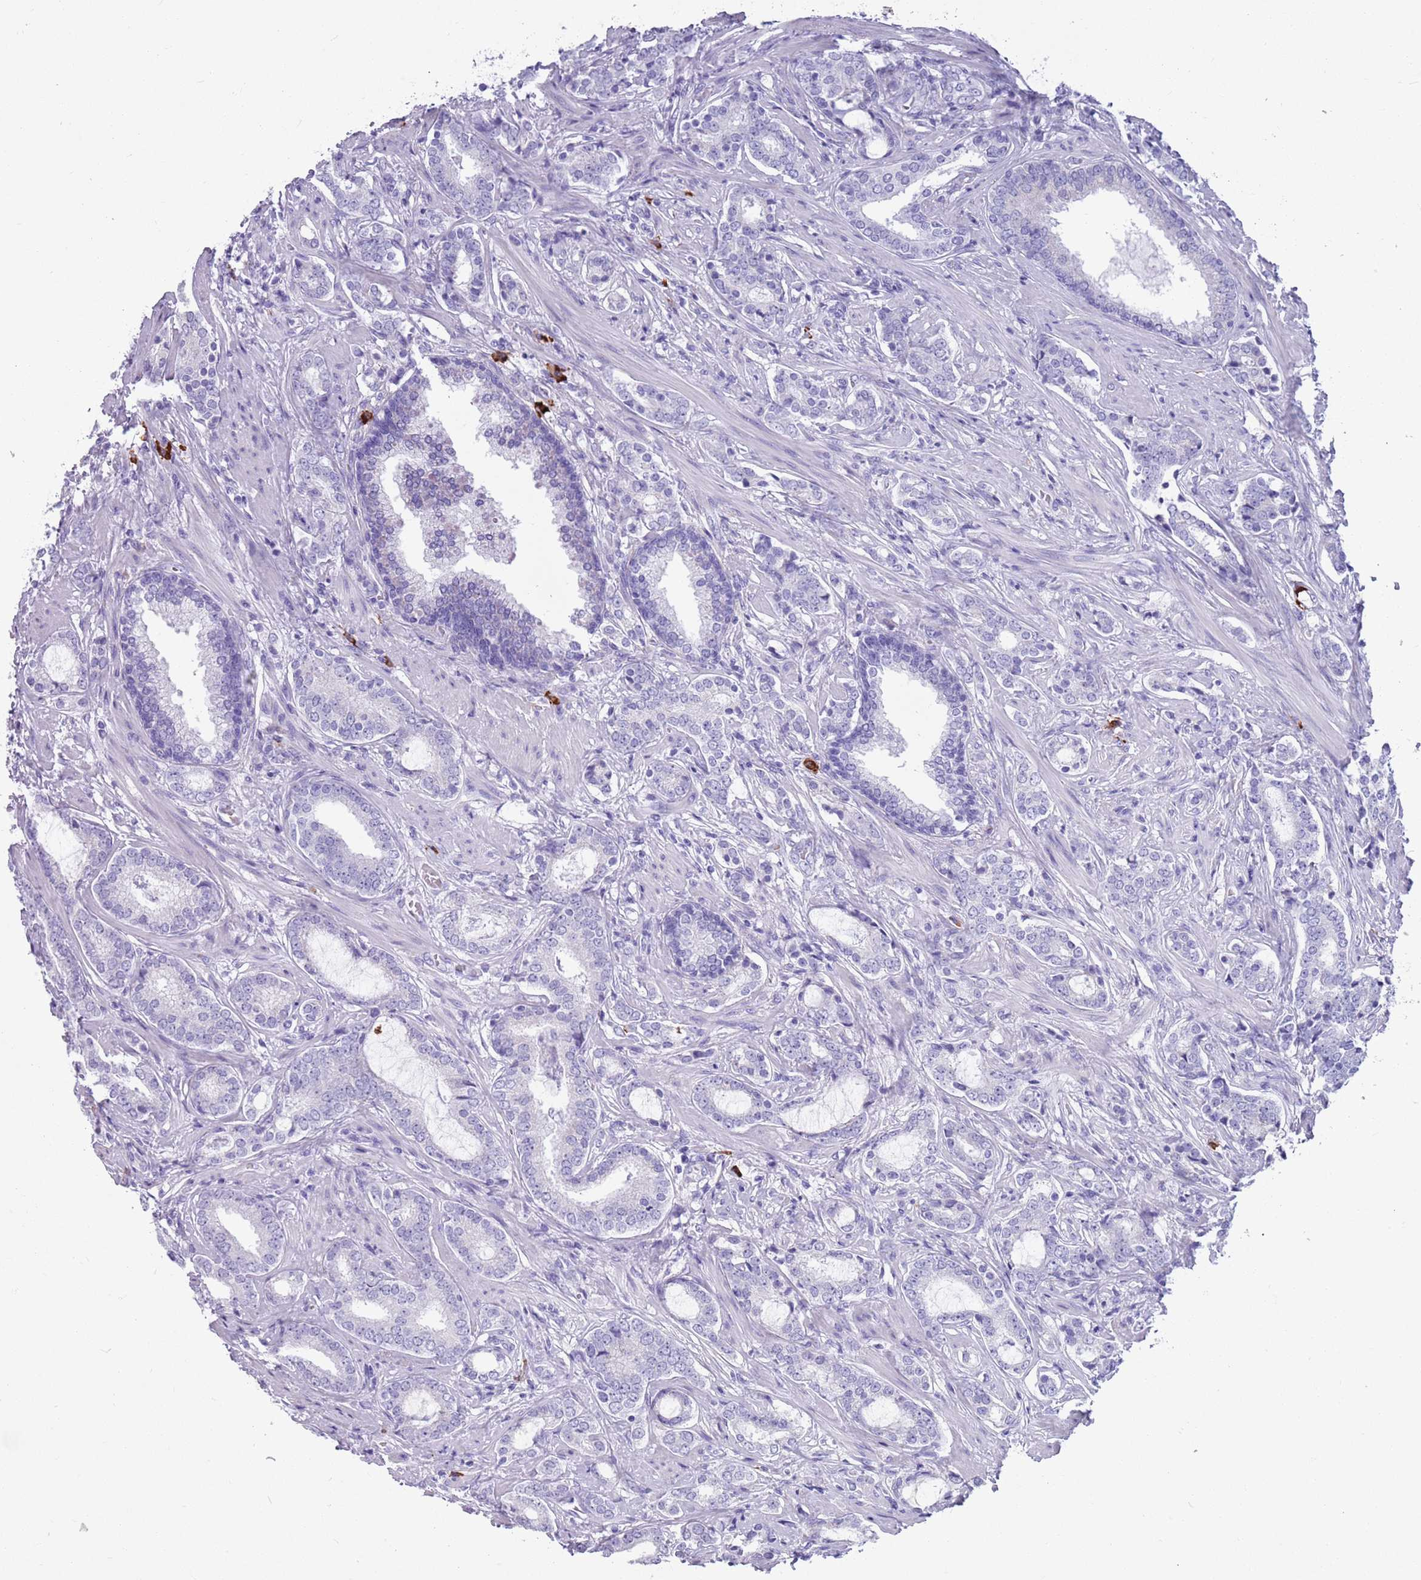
{"staining": {"intensity": "negative", "quantity": "none", "location": "none"}, "tissue": "prostate cancer", "cell_type": "Tumor cells", "image_type": "cancer", "snomed": [{"axis": "morphology", "description": "Adenocarcinoma, High grade"}, {"axis": "topography", "description": "Prostate"}], "caption": "High power microscopy image of an IHC photomicrograph of prostate cancer, revealing no significant staining in tumor cells.", "gene": "LY6G5B", "patient": {"sex": "male", "age": 63}}